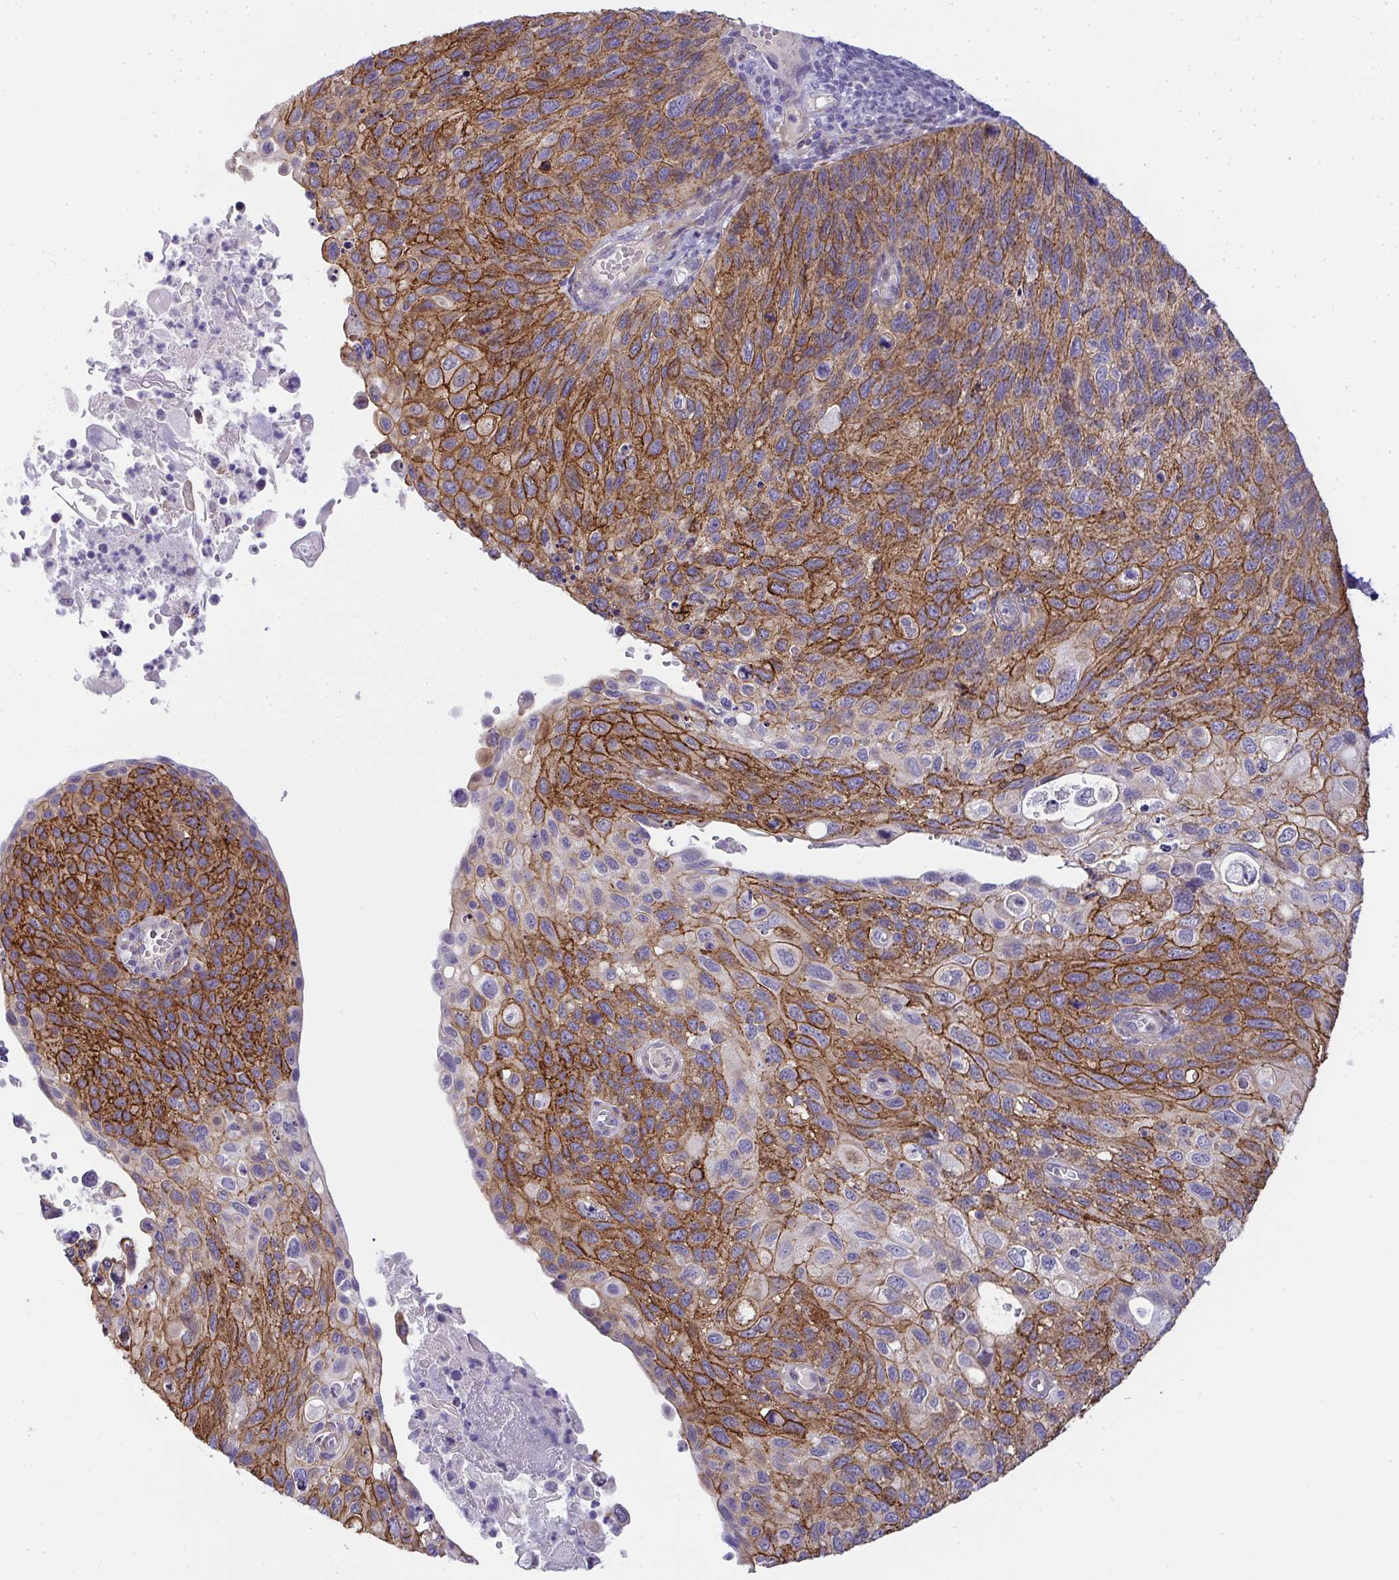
{"staining": {"intensity": "moderate", "quantity": ">75%", "location": "cytoplasmic/membranous"}, "tissue": "cervical cancer", "cell_type": "Tumor cells", "image_type": "cancer", "snomed": [{"axis": "morphology", "description": "Squamous cell carcinoma, NOS"}, {"axis": "topography", "description": "Cervix"}], "caption": "Cervical cancer tissue demonstrates moderate cytoplasmic/membranous staining in about >75% of tumor cells, visualized by immunohistochemistry.", "gene": "AK5", "patient": {"sex": "female", "age": 70}}